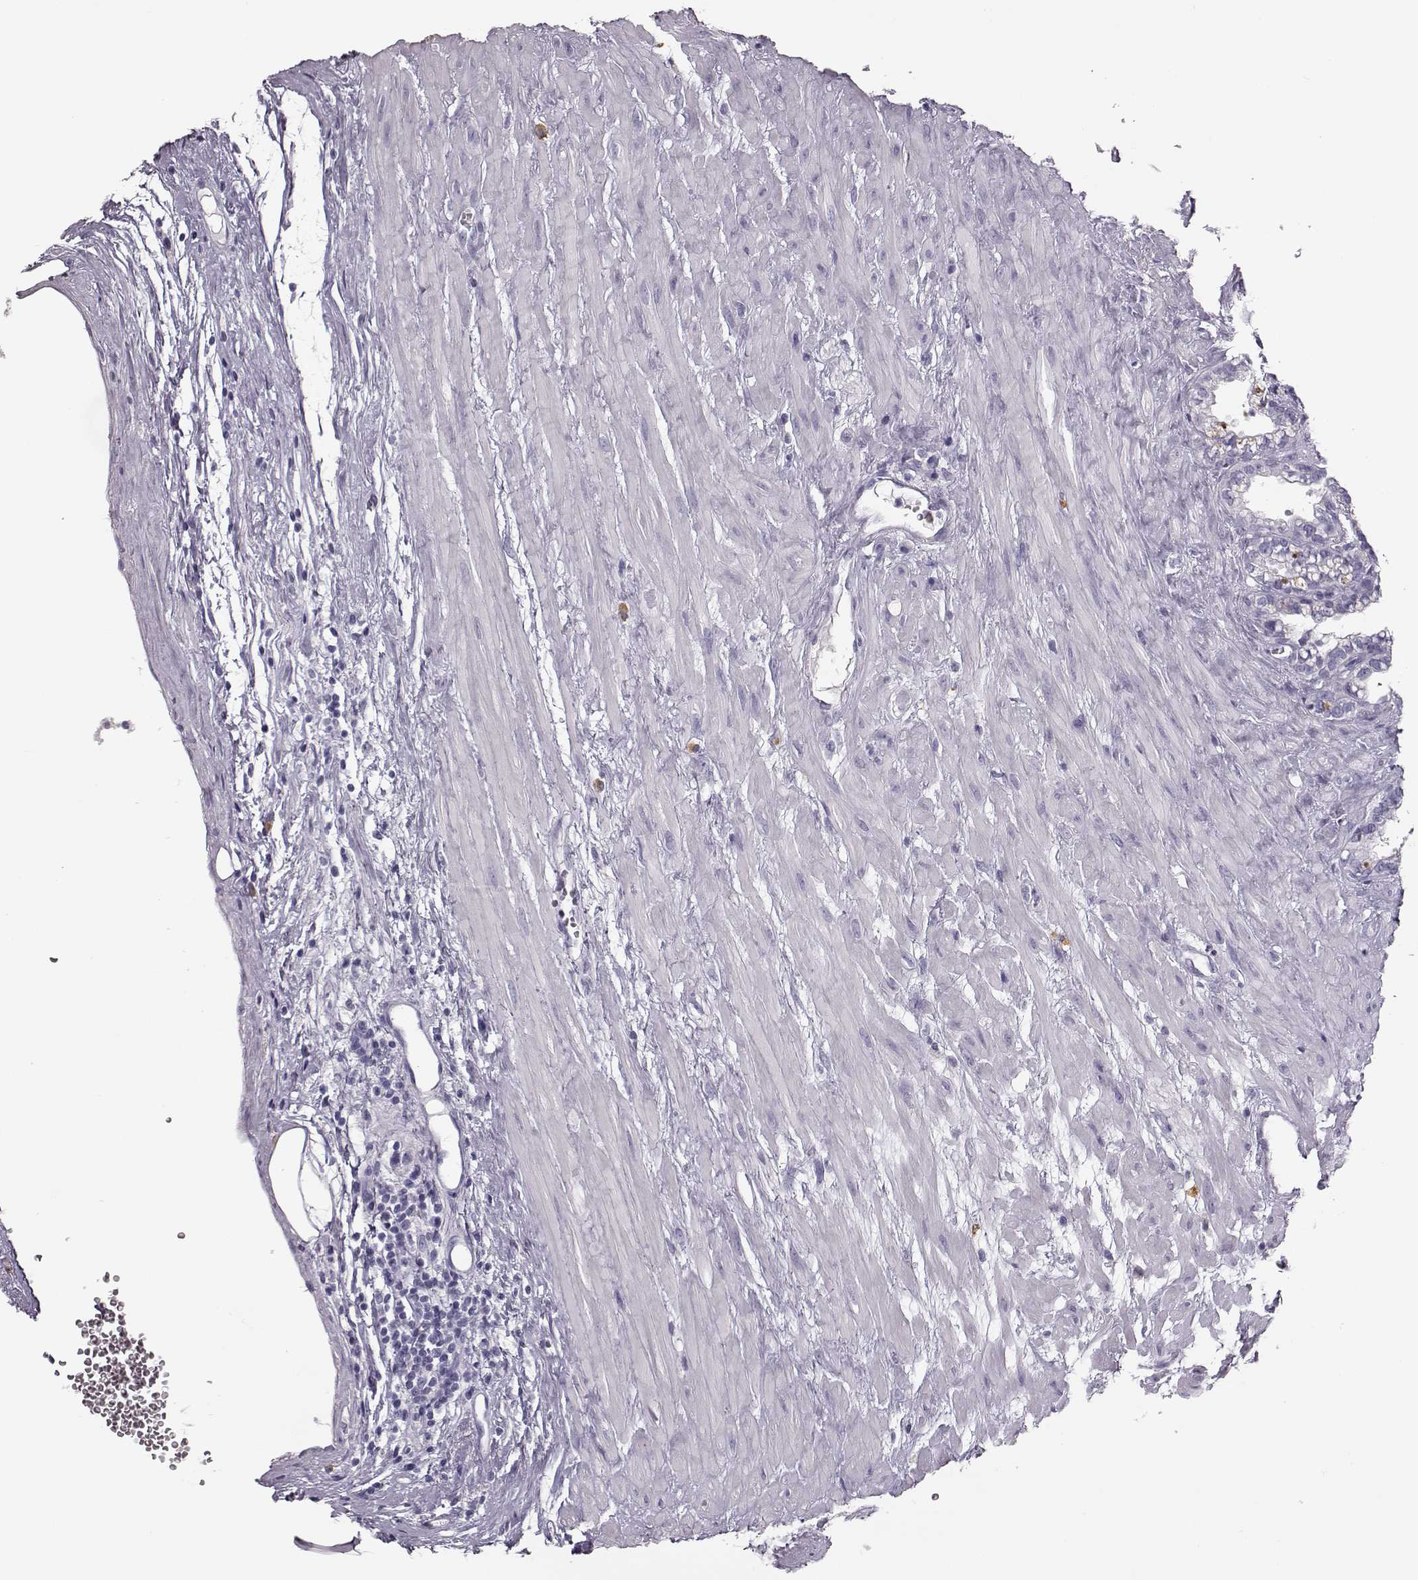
{"staining": {"intensity": "negative", "quantity": "none", "location": "none"}, "tissue": "seminal vesicle", "cell_type": "Glandular cells", "image_type": "normal", "snomed": [{"axis": "morphology", "description": "Normal tissue, NOS"}, {"axis": "morphology", "description": "Urothelial carcinoma, NOS"}, {"axis": "topography", "description": "Urinary bladder"}, {"axis": "topography", "description": "Seminal veicle"}], "caption": "Histopathology image shows no protein staining in glandular cells of normal seminal vesicle. (DAB (3,3'-diaminobenzidine) immunohistochemistry (IHC) with hematoxylin counter stain).", "gene": "NPTXR", "patient": {"sex": "male", "age": 76}}